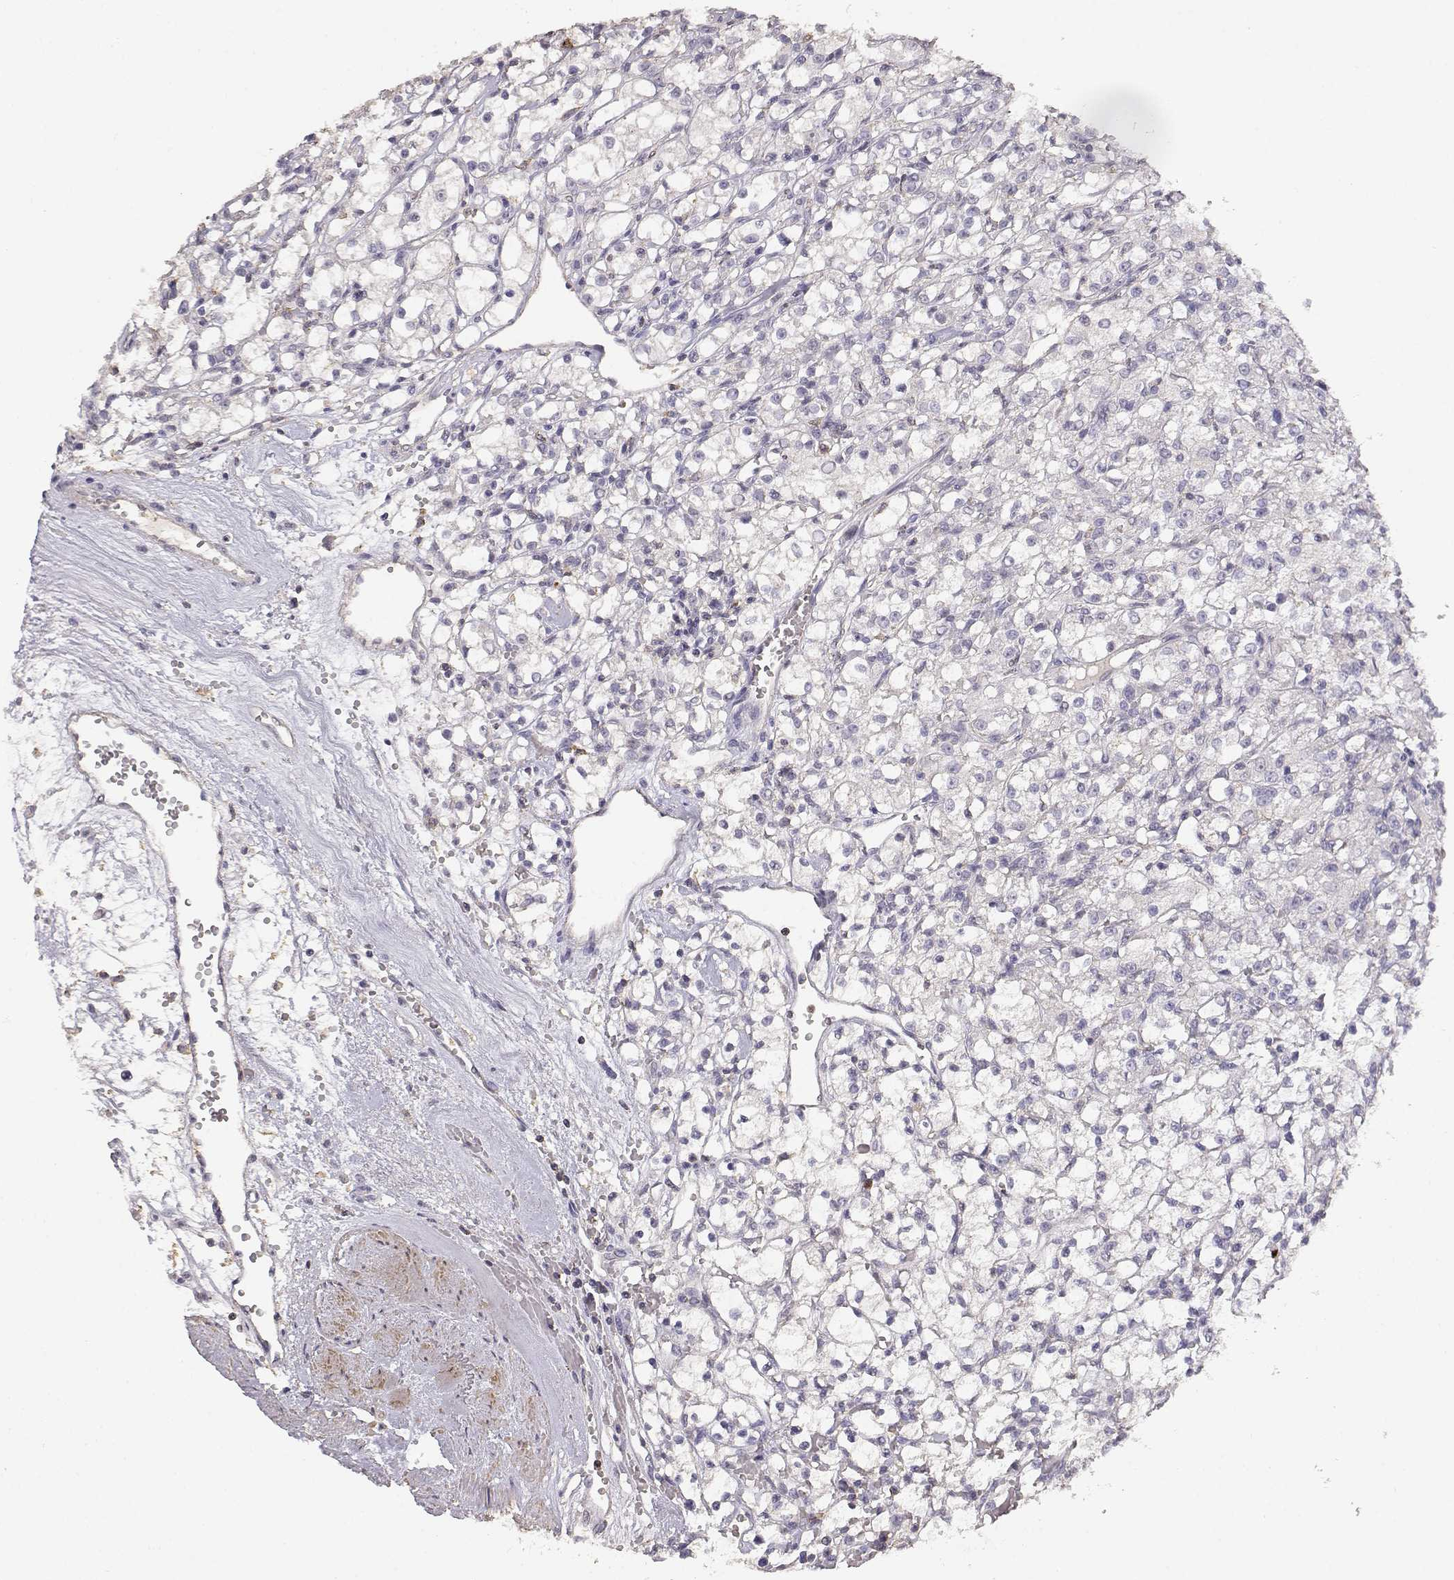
{"staining": {"intensity": "negative", "quantity": "none", "location": "none"}, "tissue": "renal cancer", "cell_type": "Tumor cells", "image_type": "cancer", "snomed": [{"axis": "morphology", "description": "Adenocarcinoma, NOS"}, {"axis": "topography", "description": "Kidney"}], "caption": "Immunohistochemical staining of renal cancer (adenocarcinoma) displays no significant expression in tumor cells.", "gene": "TNFRSF10C", "patient": {"sex": "female", "age": 59}}